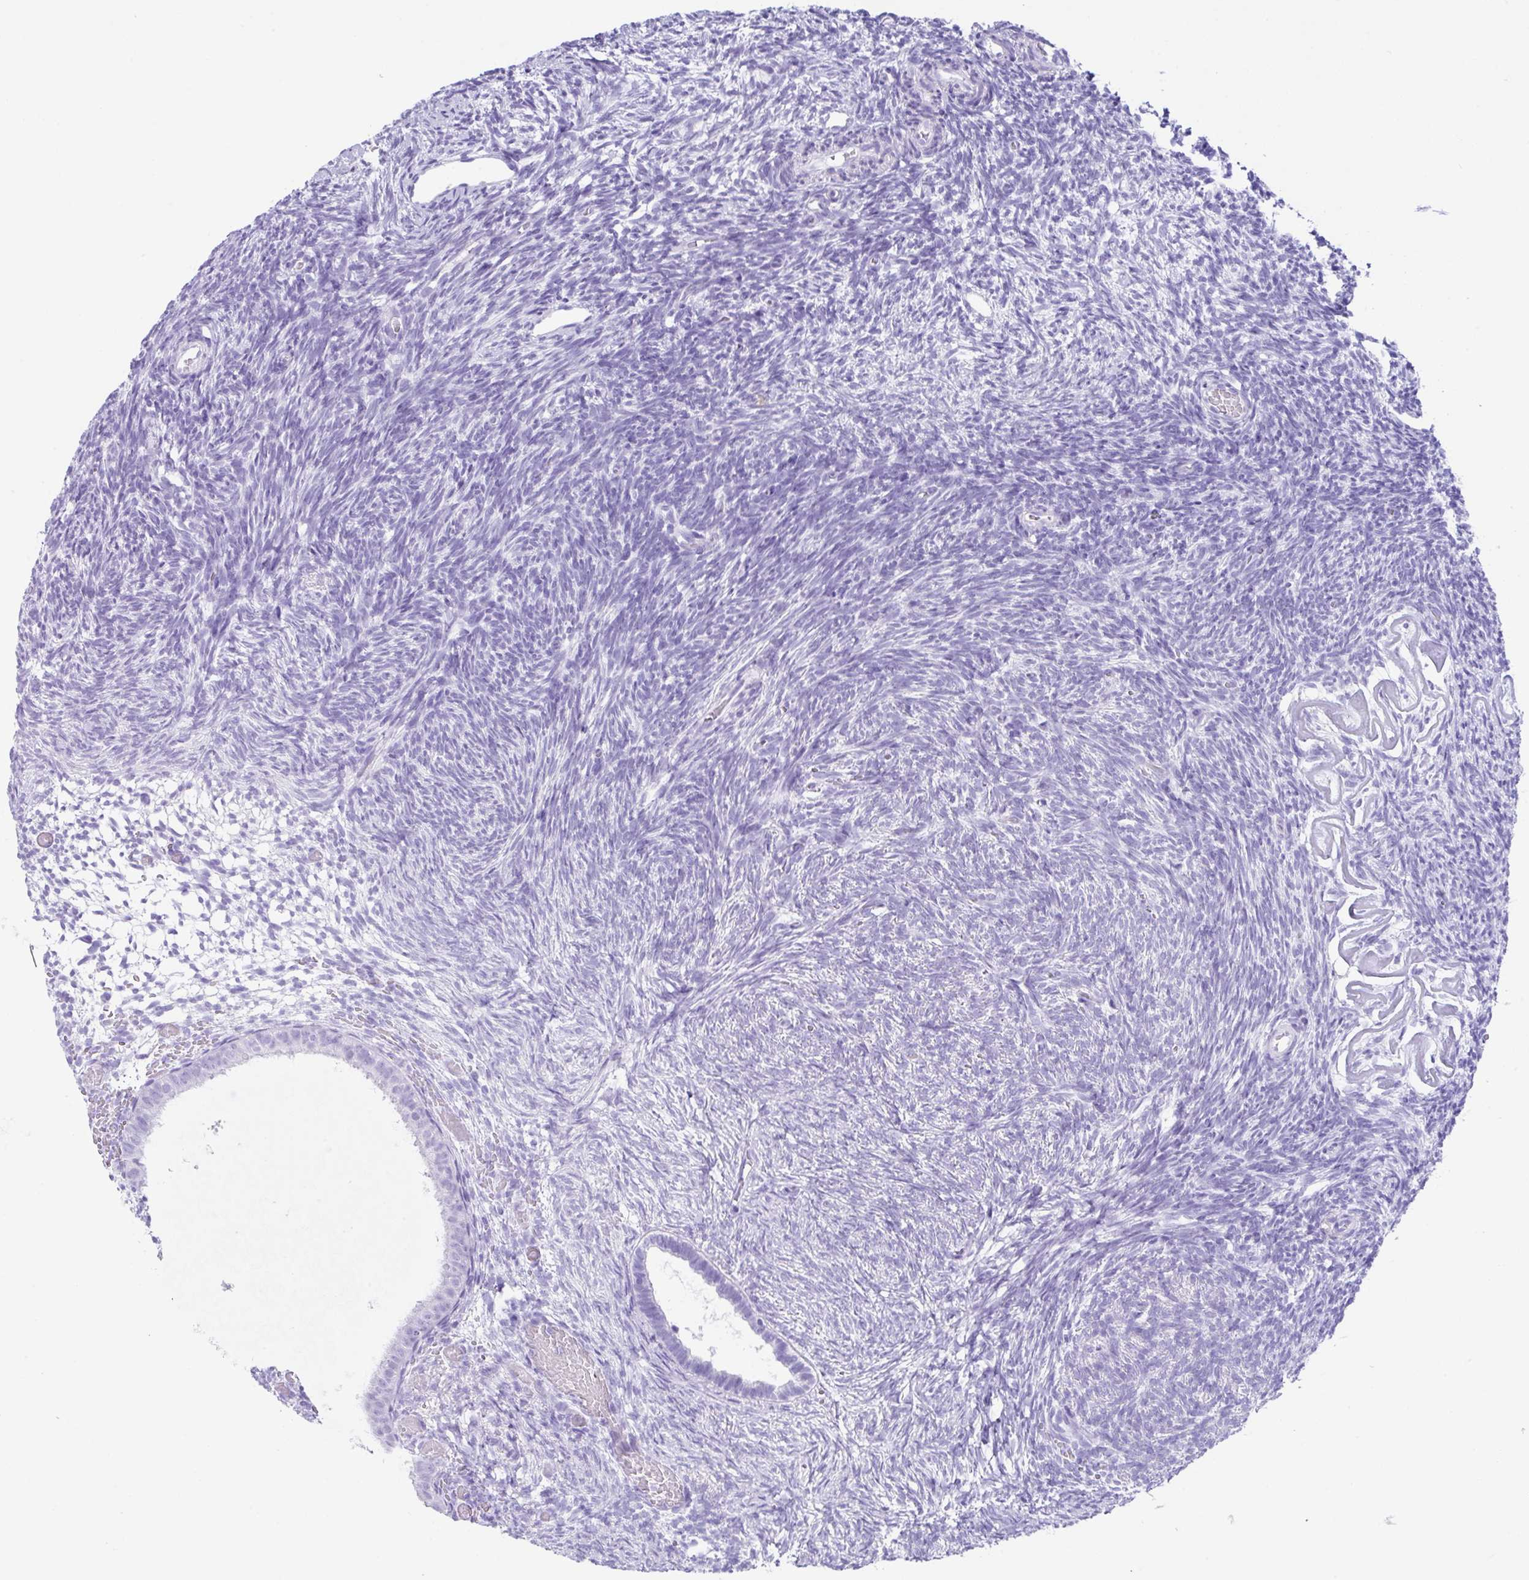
{"staining": {"intensity": "negative", "quantity": "none", "location": "none"}, "tissue": "ovary", "cell_type": "Follicle cells", "image_type": "normal", "snomed": [{"axis": "morphology", "description": "Normal tissue, NOS"}, {"axis": "topography", "description": "Ovary"}], "caption": "Immunohistochemical staining of normal human ovary displays no significant expression in follicle cells. The staining is performed using DAB brown chromogen with nuclei counter-stained in using hematoxylin.", "gene": "ZG16", "patient": {"sex": "female", "age": 39}}